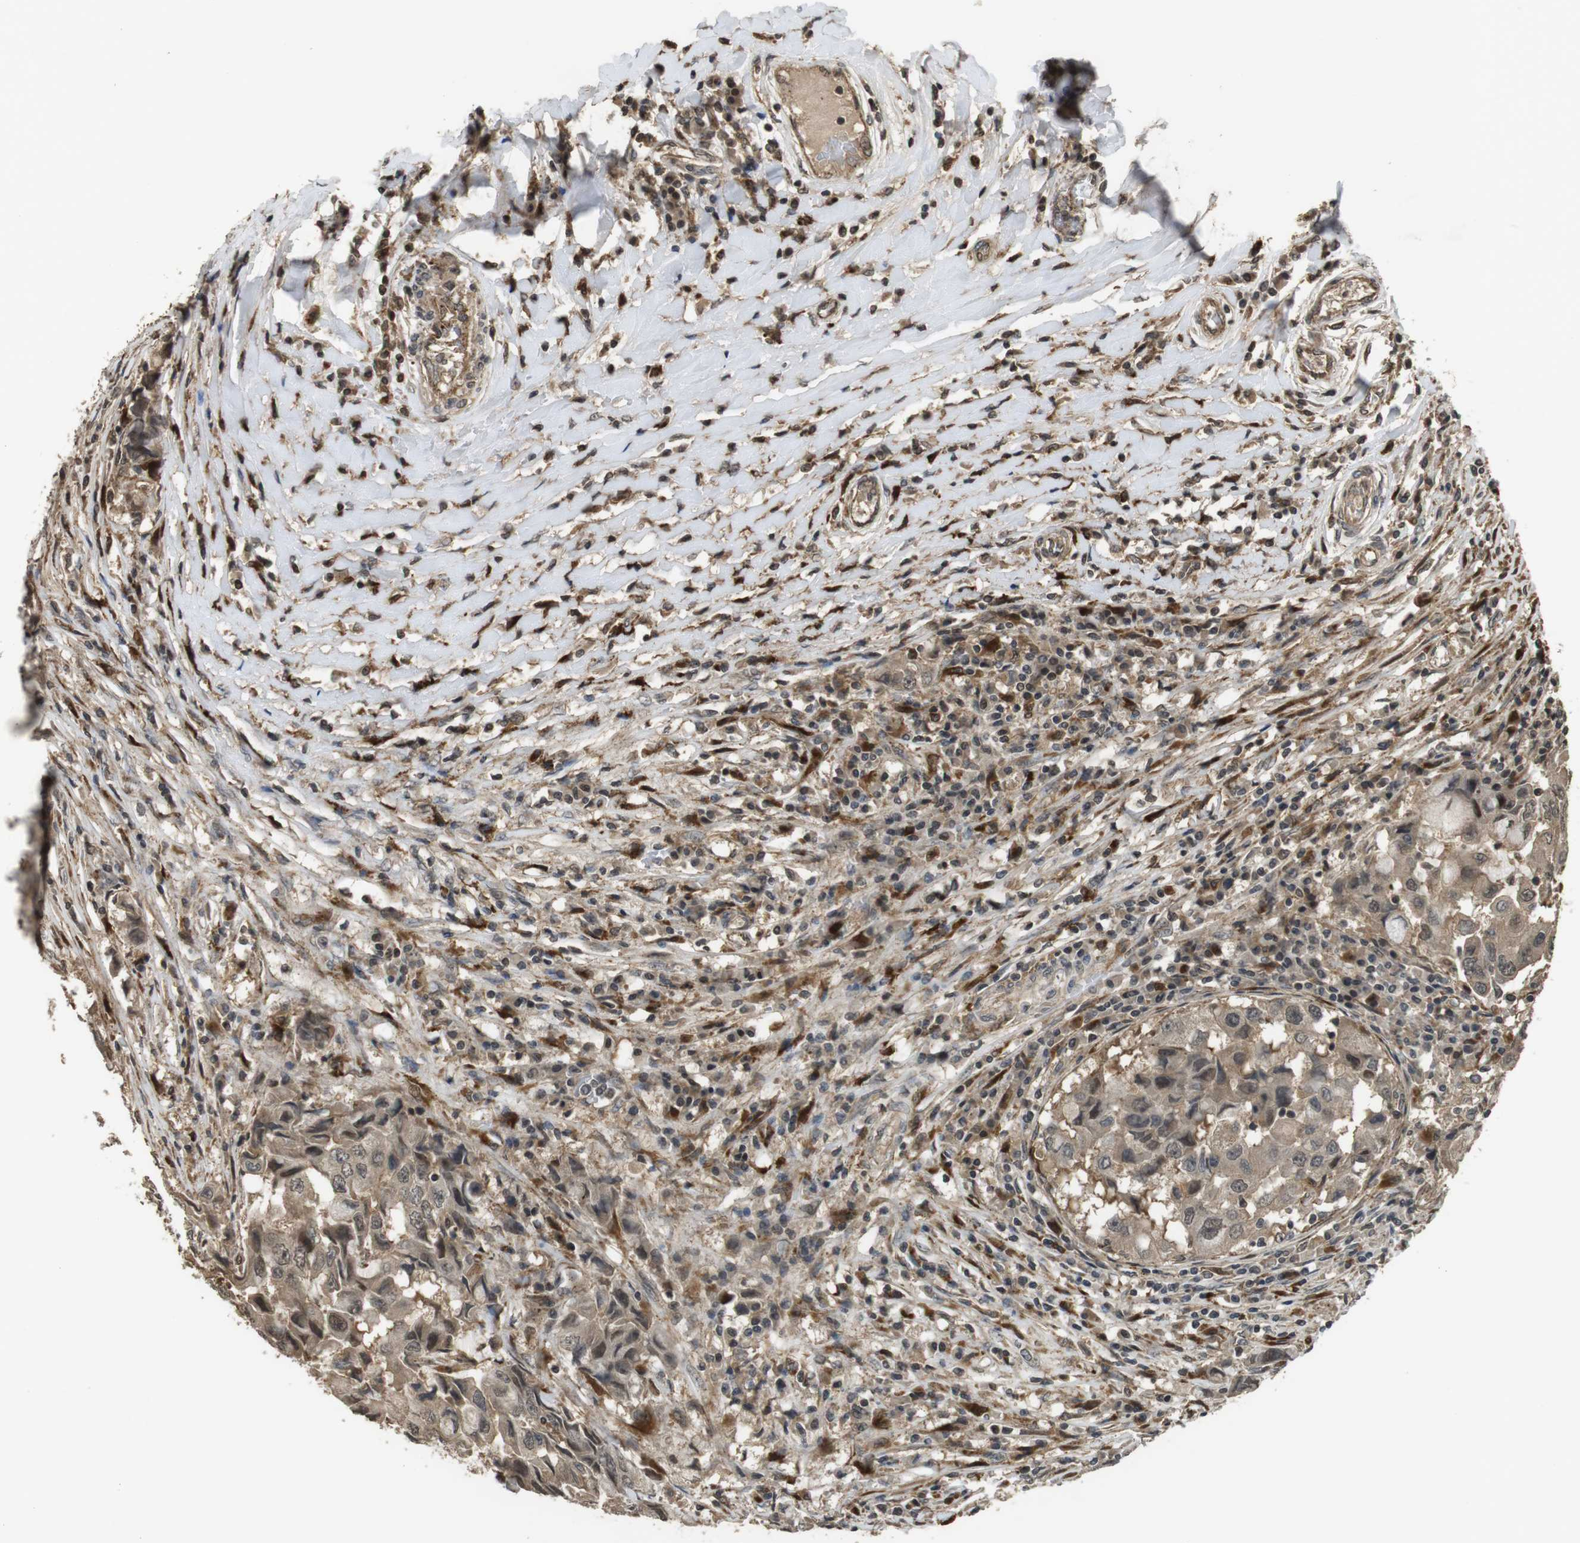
{"staining": {"intensity": "weak", "quantity": ">75%", "location": "cytoplasmic/membranous,nuclear"}, "tissue": "breast cancer", "cell_type": "Tumor cells", "image_type": "cancer", "snomed": [{"axis": "morphology", "description": "Duct carcinoma"}, {"axis": "topography", "description": "Breast"}], "caption": "The immunohistochemical stain shows weak cytoplasmic/membranous and nuclear expression in tumor cells of breast cancer (invasive ductal carcinoma) tissue.", "gene": "FZD10", "patient": {"sex": "female", "age": 27}}